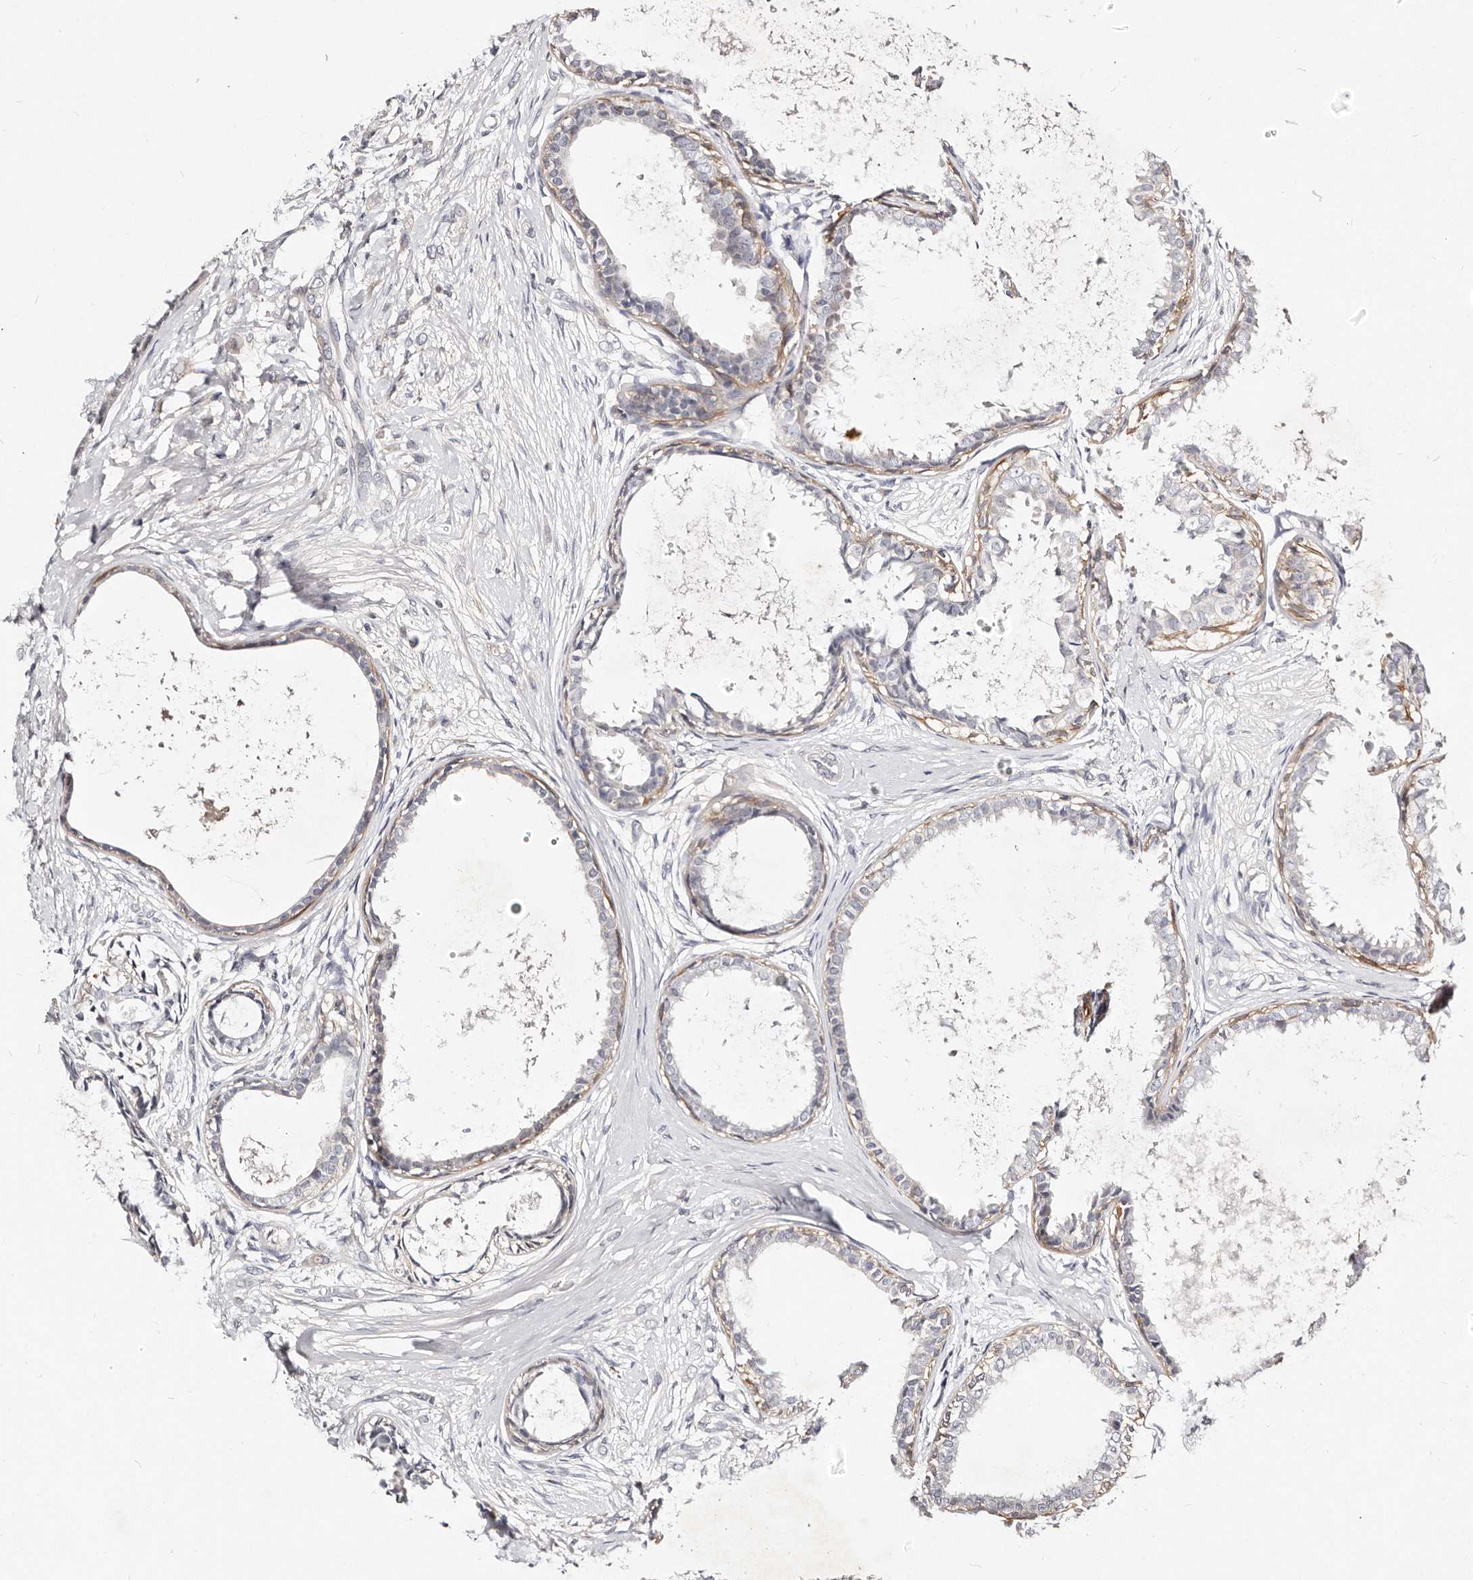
{"staining": {"intensity": "negative", "quantity": "none", "location": "none"}, "tissue": "breast cancer", "cell_type": "Tumor cells", "image_type": "cancer", "snomed": [{"axis": "morphology", "description": "Normal tissue, NOS"}, {"axis": "morphology", "description": "Lobular carcinoma"}, {"axis": "topography", "description": "Breast"}], "caption": "Micrograph shows no protein staining in tumor cells of breast cancer (lobular carcinoma) tissue.", "gene": "MRPS33", "patient": {"sex": "female", "age": 47}}